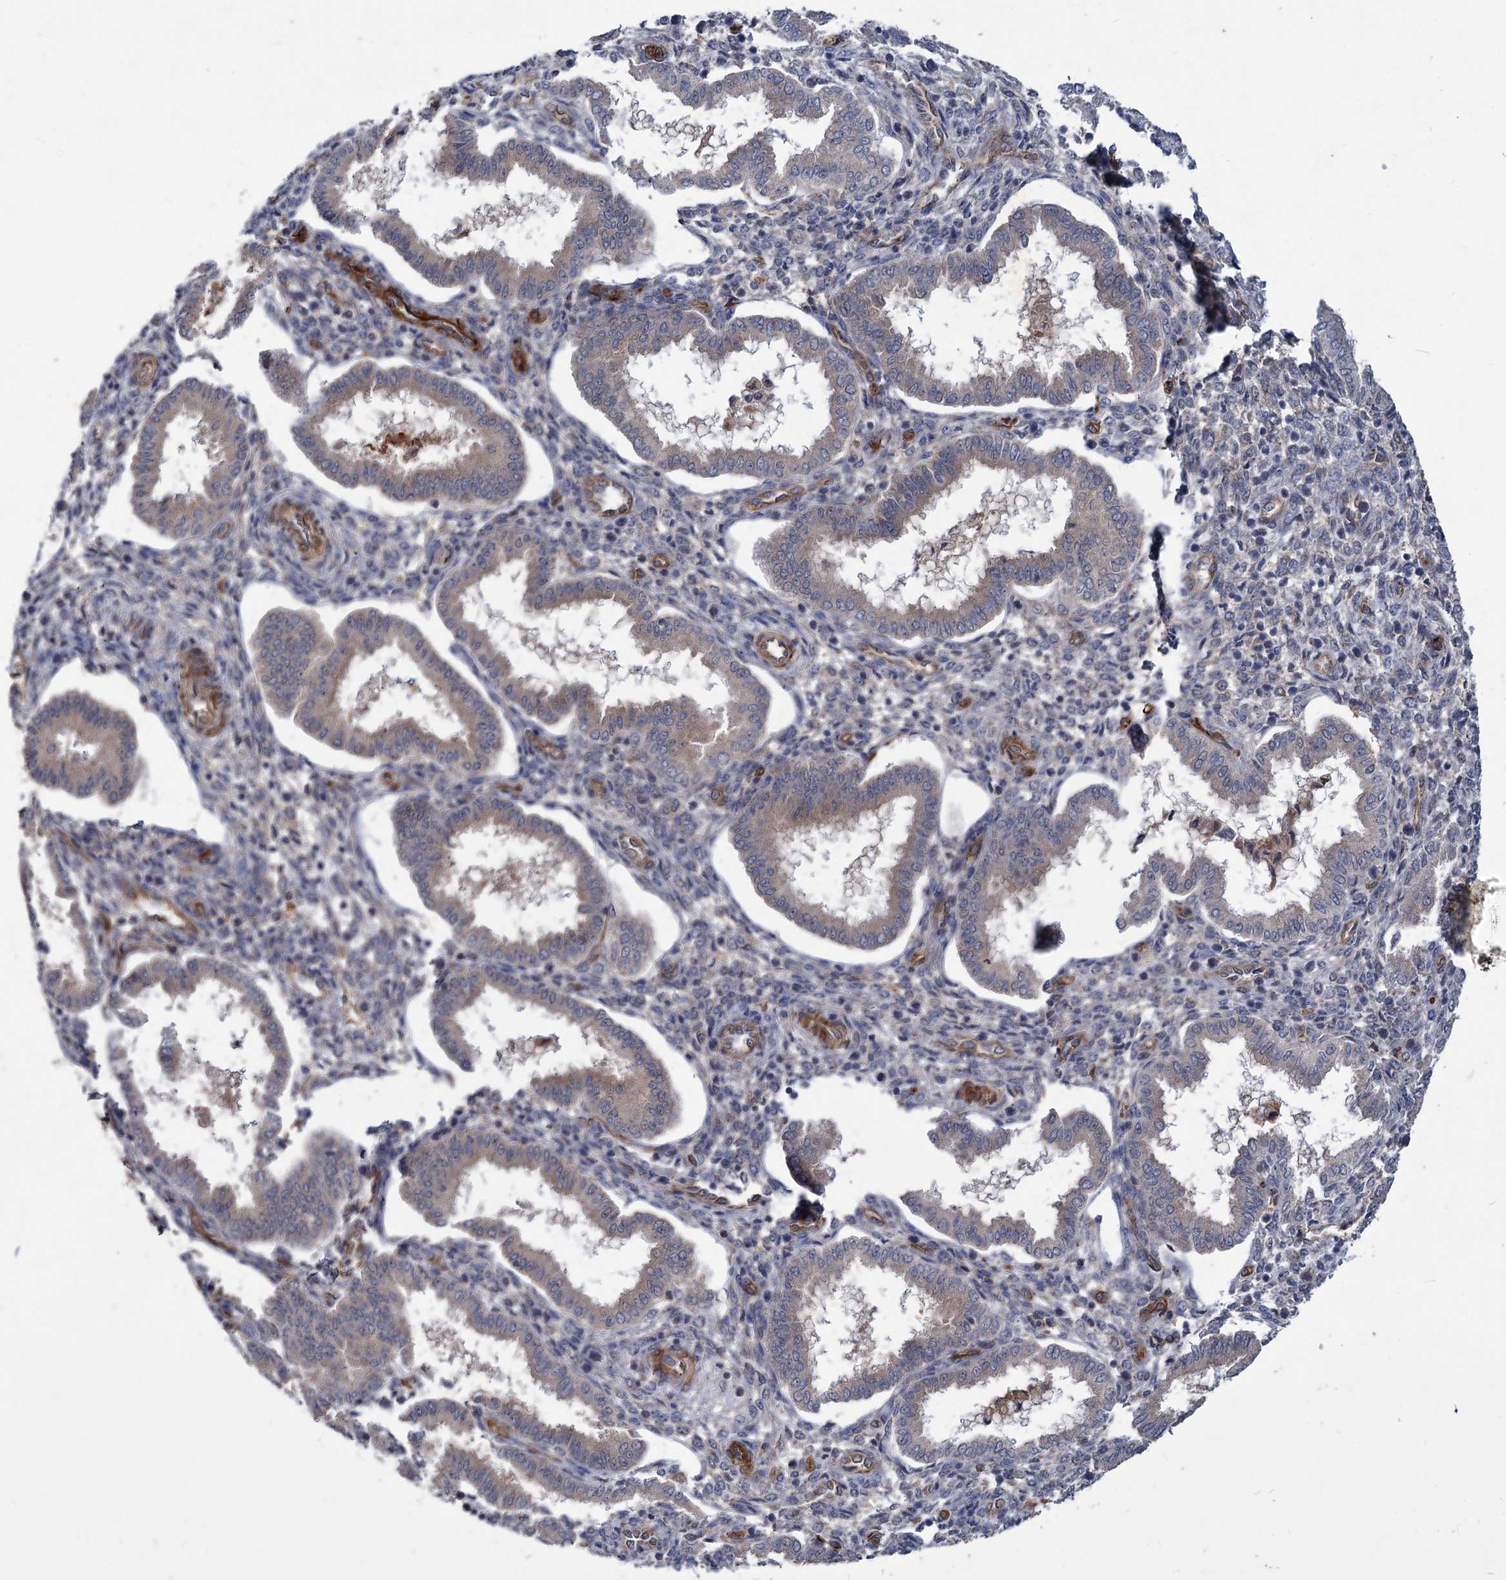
{"staining": {"intensity": "negative", "quantity": "none", "location": "none"}, "tissue": "endometrium", "cell_type": "Cells in endometrial stroma", "image_type": "normal", "snomed": [{"axis": "morphology", "description": "Normal tissue, NOS"}, {"axis": "topography", "description": "Endometrium"}], "caption": "Immunohistochemistry photomicrograph of unremarkable endometrium: endometrium stained with DAB reveals no significant protein expression in cells in endometrial stroma.", "gene": "PKN2", "patient": {"sex": "female", "age": 24}}